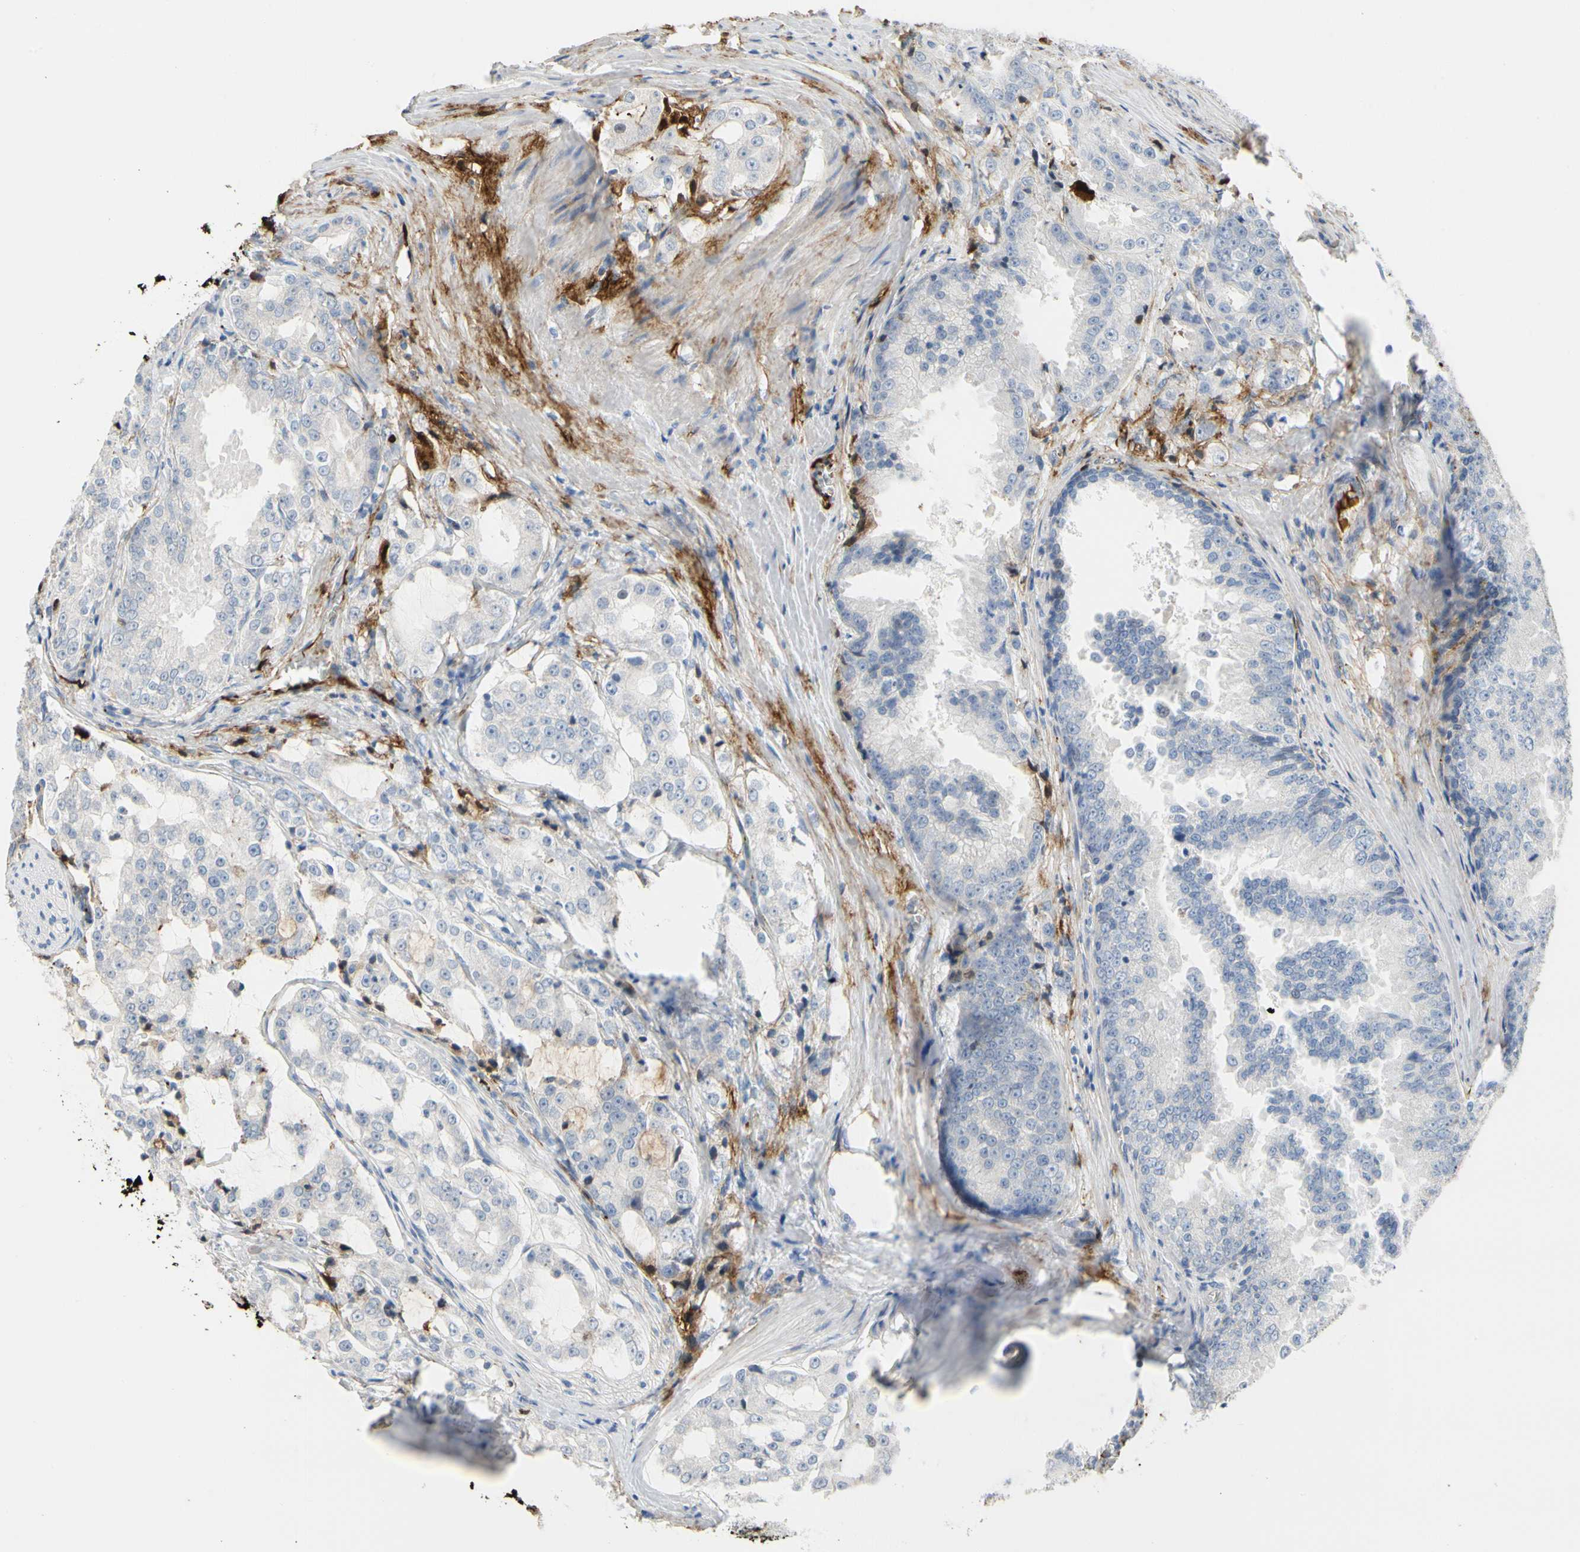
{"staining": {"intensity": "negative", "quantity": "none", "location": "none"}, "tissue": "prostate cancer", "cell_type": "Tumor cells", "image_type": "cancer", "snomed": [{"axis": "morphology", "description": "Adenocarcinoma, High grade"}, {"axis": "topography", "description": "Prostate"}], "caption": "There is no significant expression in tumor cells of prostate adenocarcinoma (high-grade). (DAB immunohistochemistry (IHC), high magnification).", "gene": "FGB", "patient": {"sex": "male", "age": 73}}